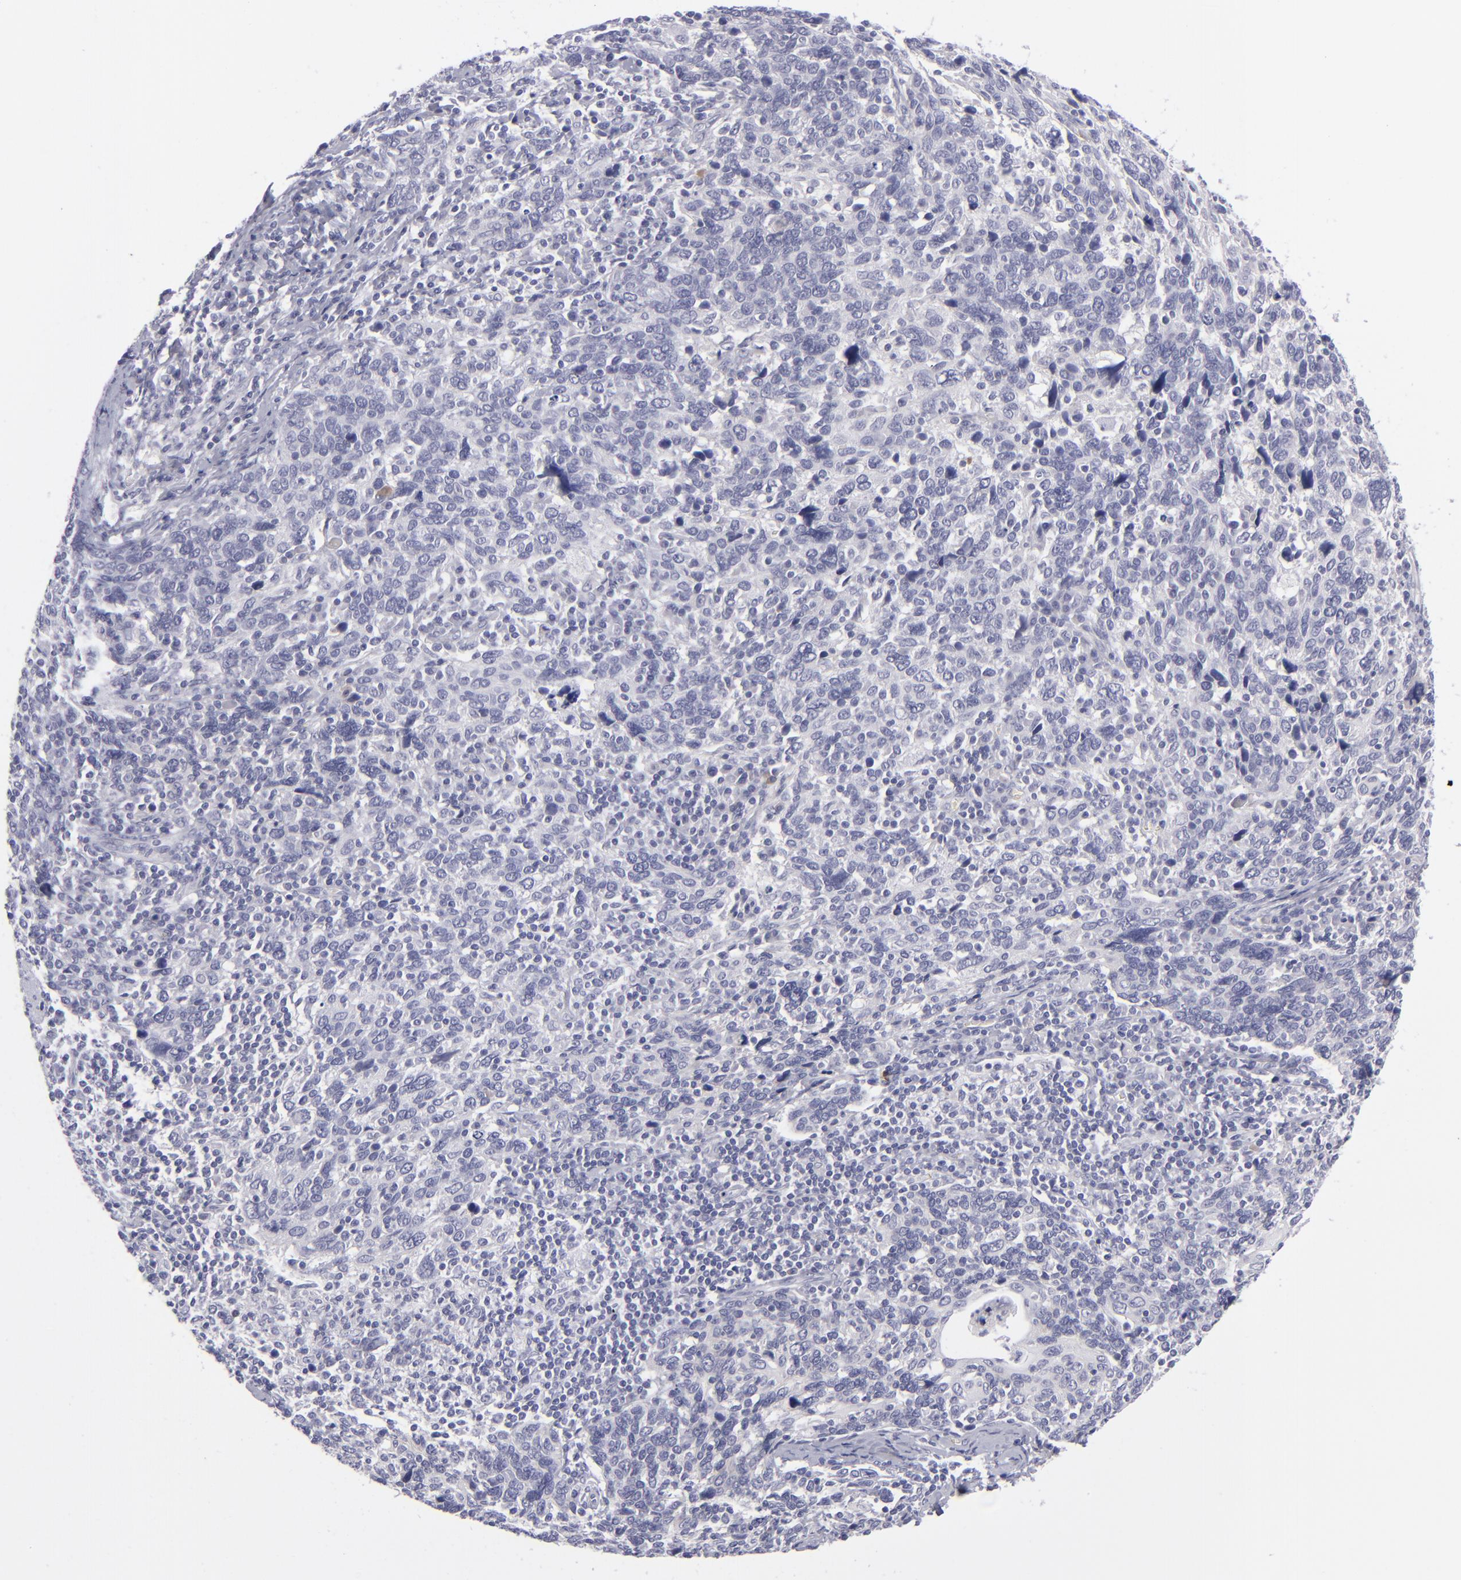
{"staining": {"intensity": "negative", "quantity": "none", "location": "none"}, "tissue": "cervical cancer", "cell_type": "Tumor cells", "image_type": "cancer", "snomed": [{"axis": "morphology", "description": "Squamous cell carcinoma, NOS"}, {"axis": "topography", "description": "Cervix"}], "caption": "DAB immunohistochemical staining of human cervical cancer (squamous cell carcinoma) exhibits no significant staining in tumor cells. (Immunohistochemistry (ihc), brightfield microscopy, high magnification).", "gene": "ITGB4", "patient": {"sex": "female", "age": 41}}